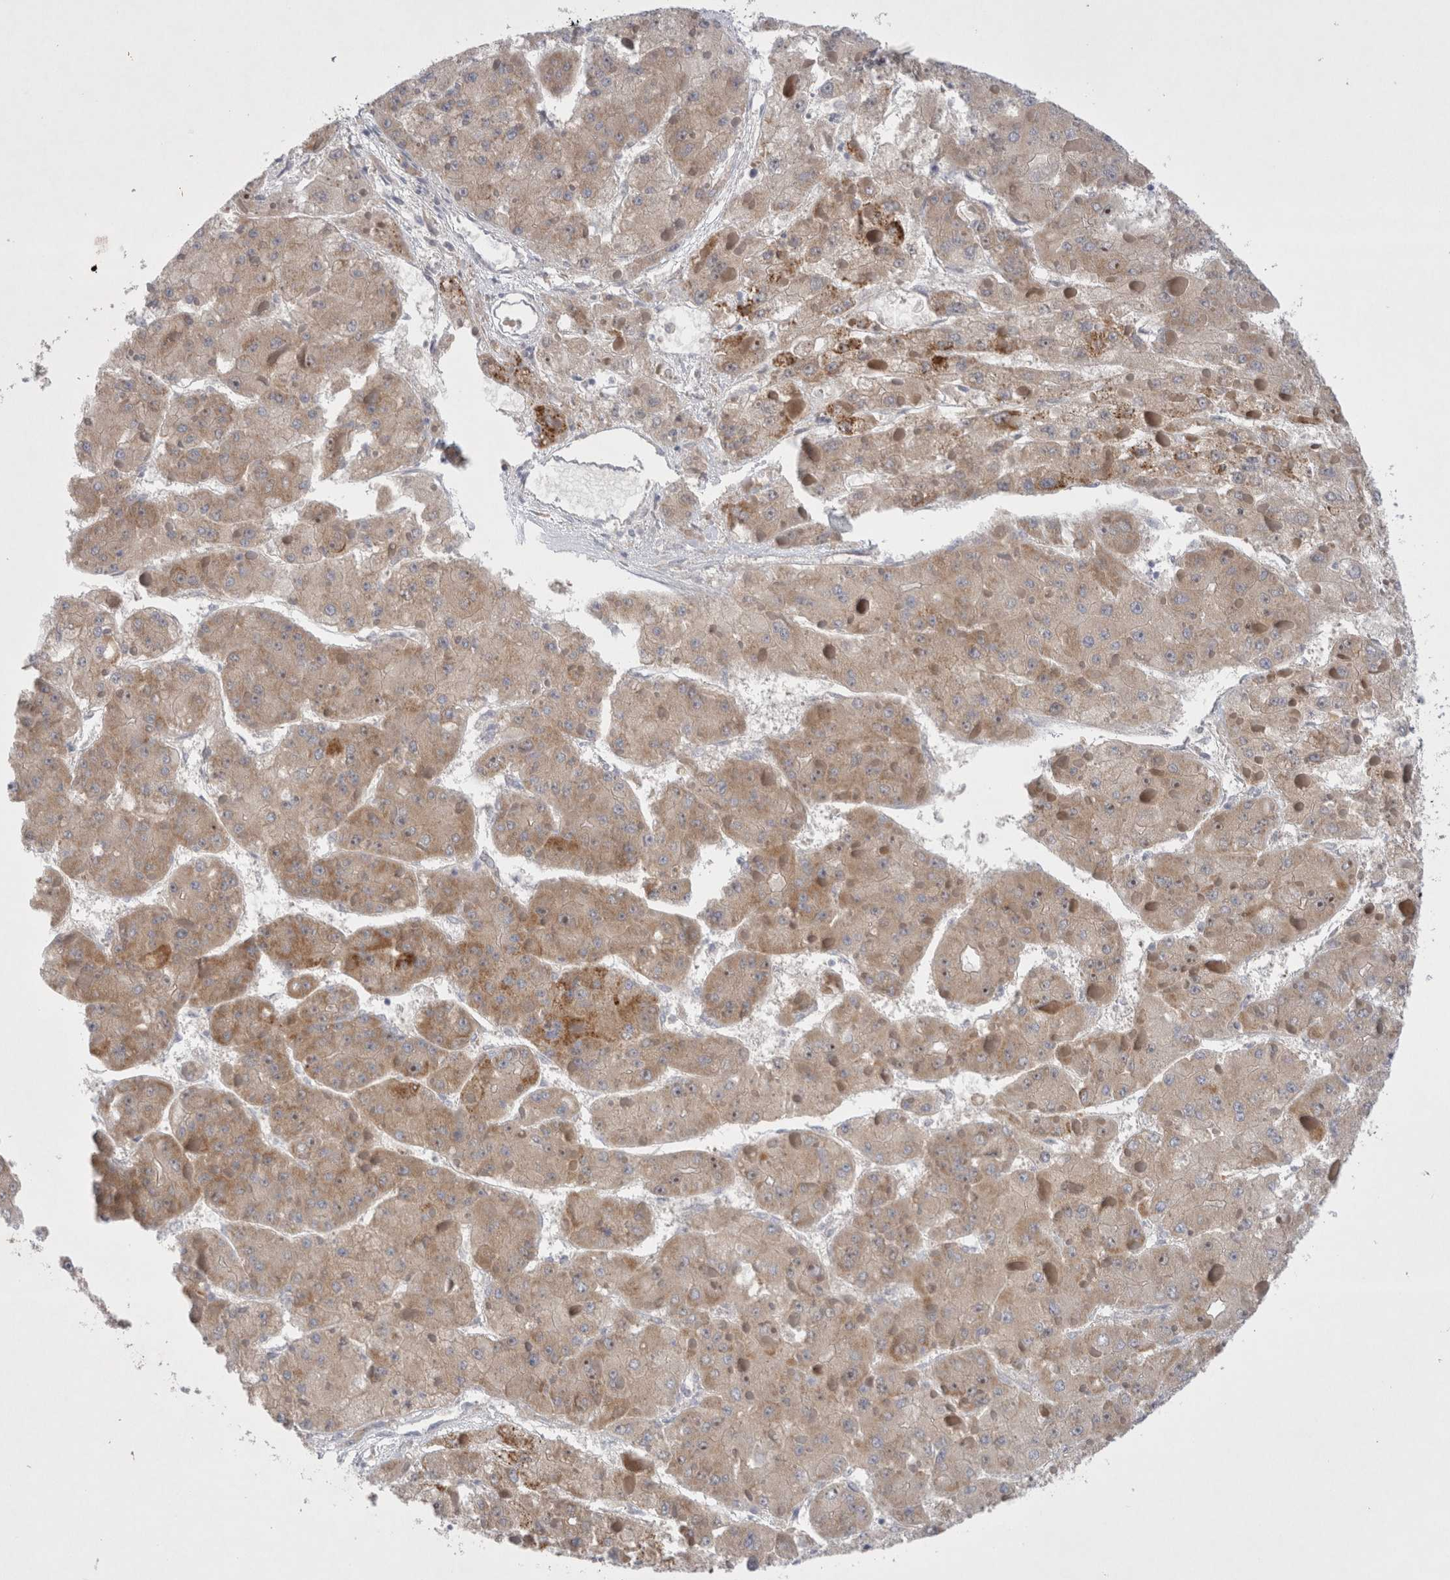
{"staining": {"intensity": "weak", "quantity": ">75%", "location": "cytoplasmic/membranous"}, "tissue": "liver cancer", "cell_type": "Tumor cells", "image_type": "cancer", "snomed": [{"axis": "morphology", "description": "Carcinoma, Hepatocellular, NOS"}, {"axis": "topography", "description": "Liver"}], "caption": "This is an image of immunohistochemistry staining of liver hepatocellular carcinoma, which shows weak positivity in the cytoplasmic/membranous of tumor cells.", "gene": "RBM12B", "patient": {"sex": "female", "age": 73}}